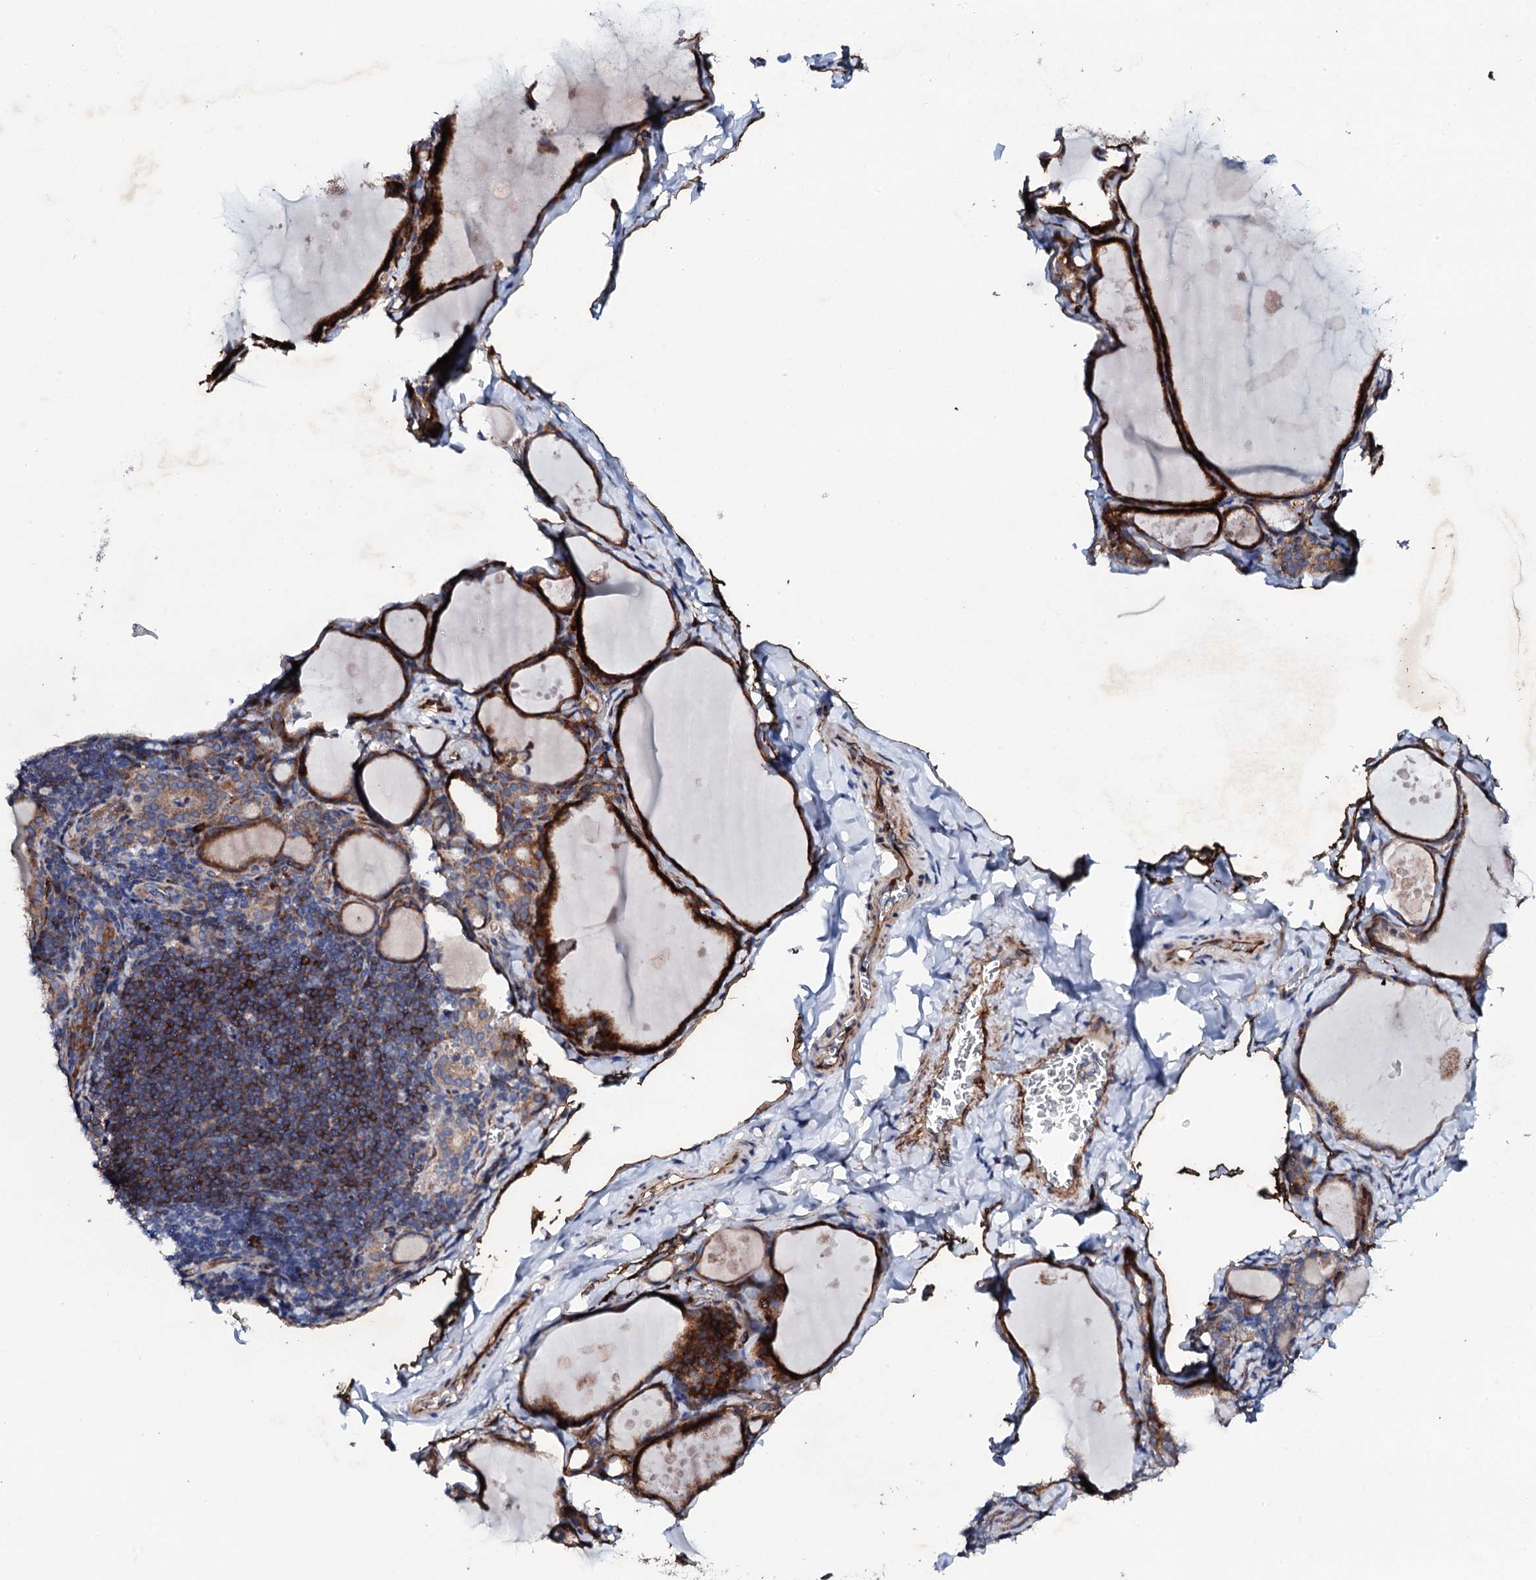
{"staining": {"intensity": "strong", "quantity": ">75%", "location": "cytoplasmic/membranous"}, "tissue": "thyroid gland", "cell_type": "Glandular cells", "image_type": "normal", "snomed": [{"axis": "morphology", "description": "Normal tissue, NOS"}, {"axis": "topography", "description": "Thyroid gland"}], "caption": "An IHC image of unremarkable tissue is shown. Protein staining in brown shows strong cytoplasmic/membranous positivity in thyroid gland within glandular cells.", "gene": "DBX1", "patient": {"sex": "male", "age": 56}}